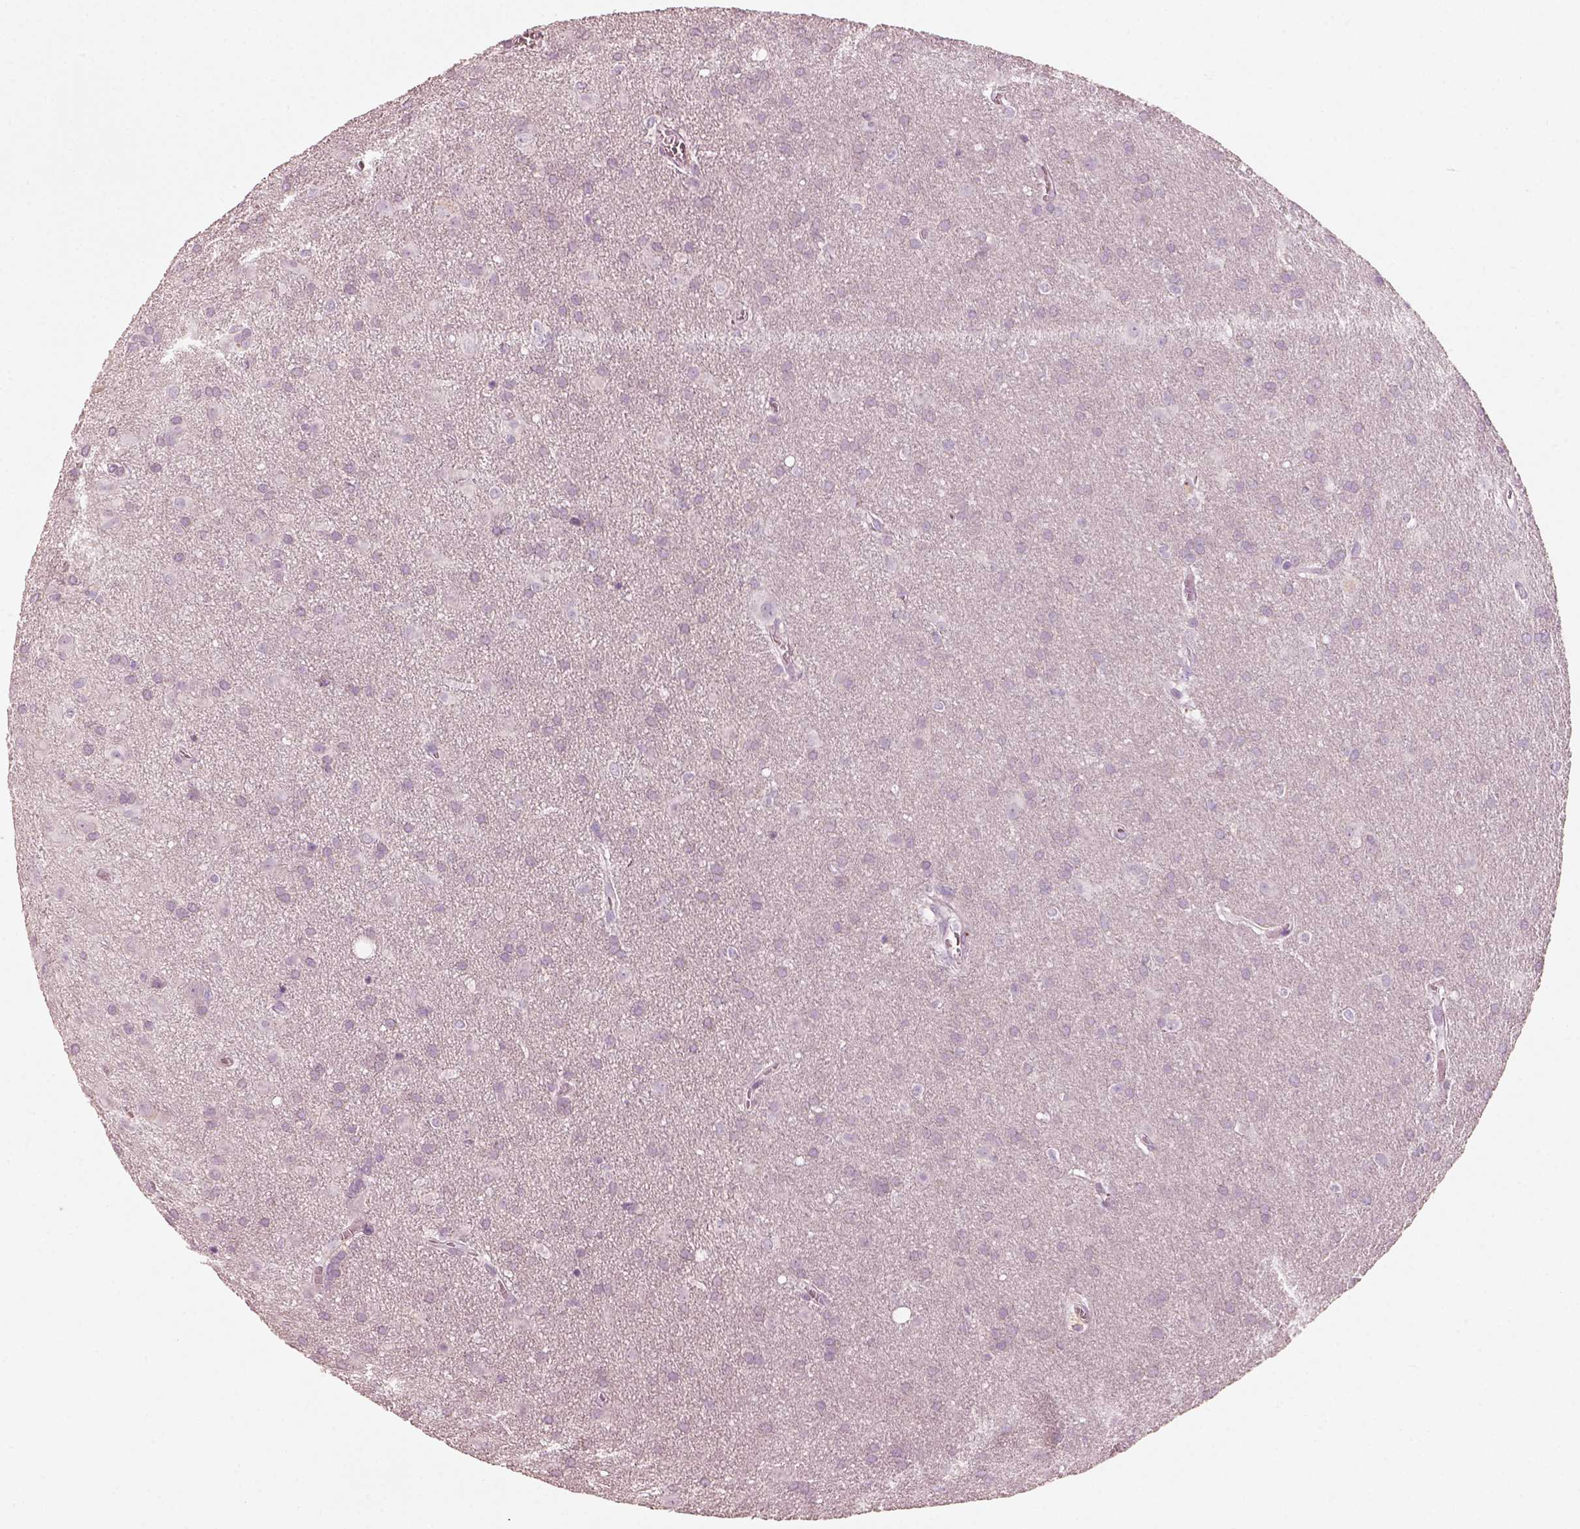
{"staining": {"intensity": "negative", "quantity": "none", "location": "none"}, "tissue": "glioma", "cell_type": "Tumor cells", "image_type": "cancer", "snomed": [{"axis": "morphology", "description": "Glioma, malignant, Low grade"}, {"axis": "topography", "description": "Brain"}], "caption": "An immunohistochemistry micrograph of low-grade glioma (malignant) is shown. There is no staining in tumor cells of low-grade glioma (malignant).", "gene": "R3HDML", "patient": {"sex": "male", "age": 58}}